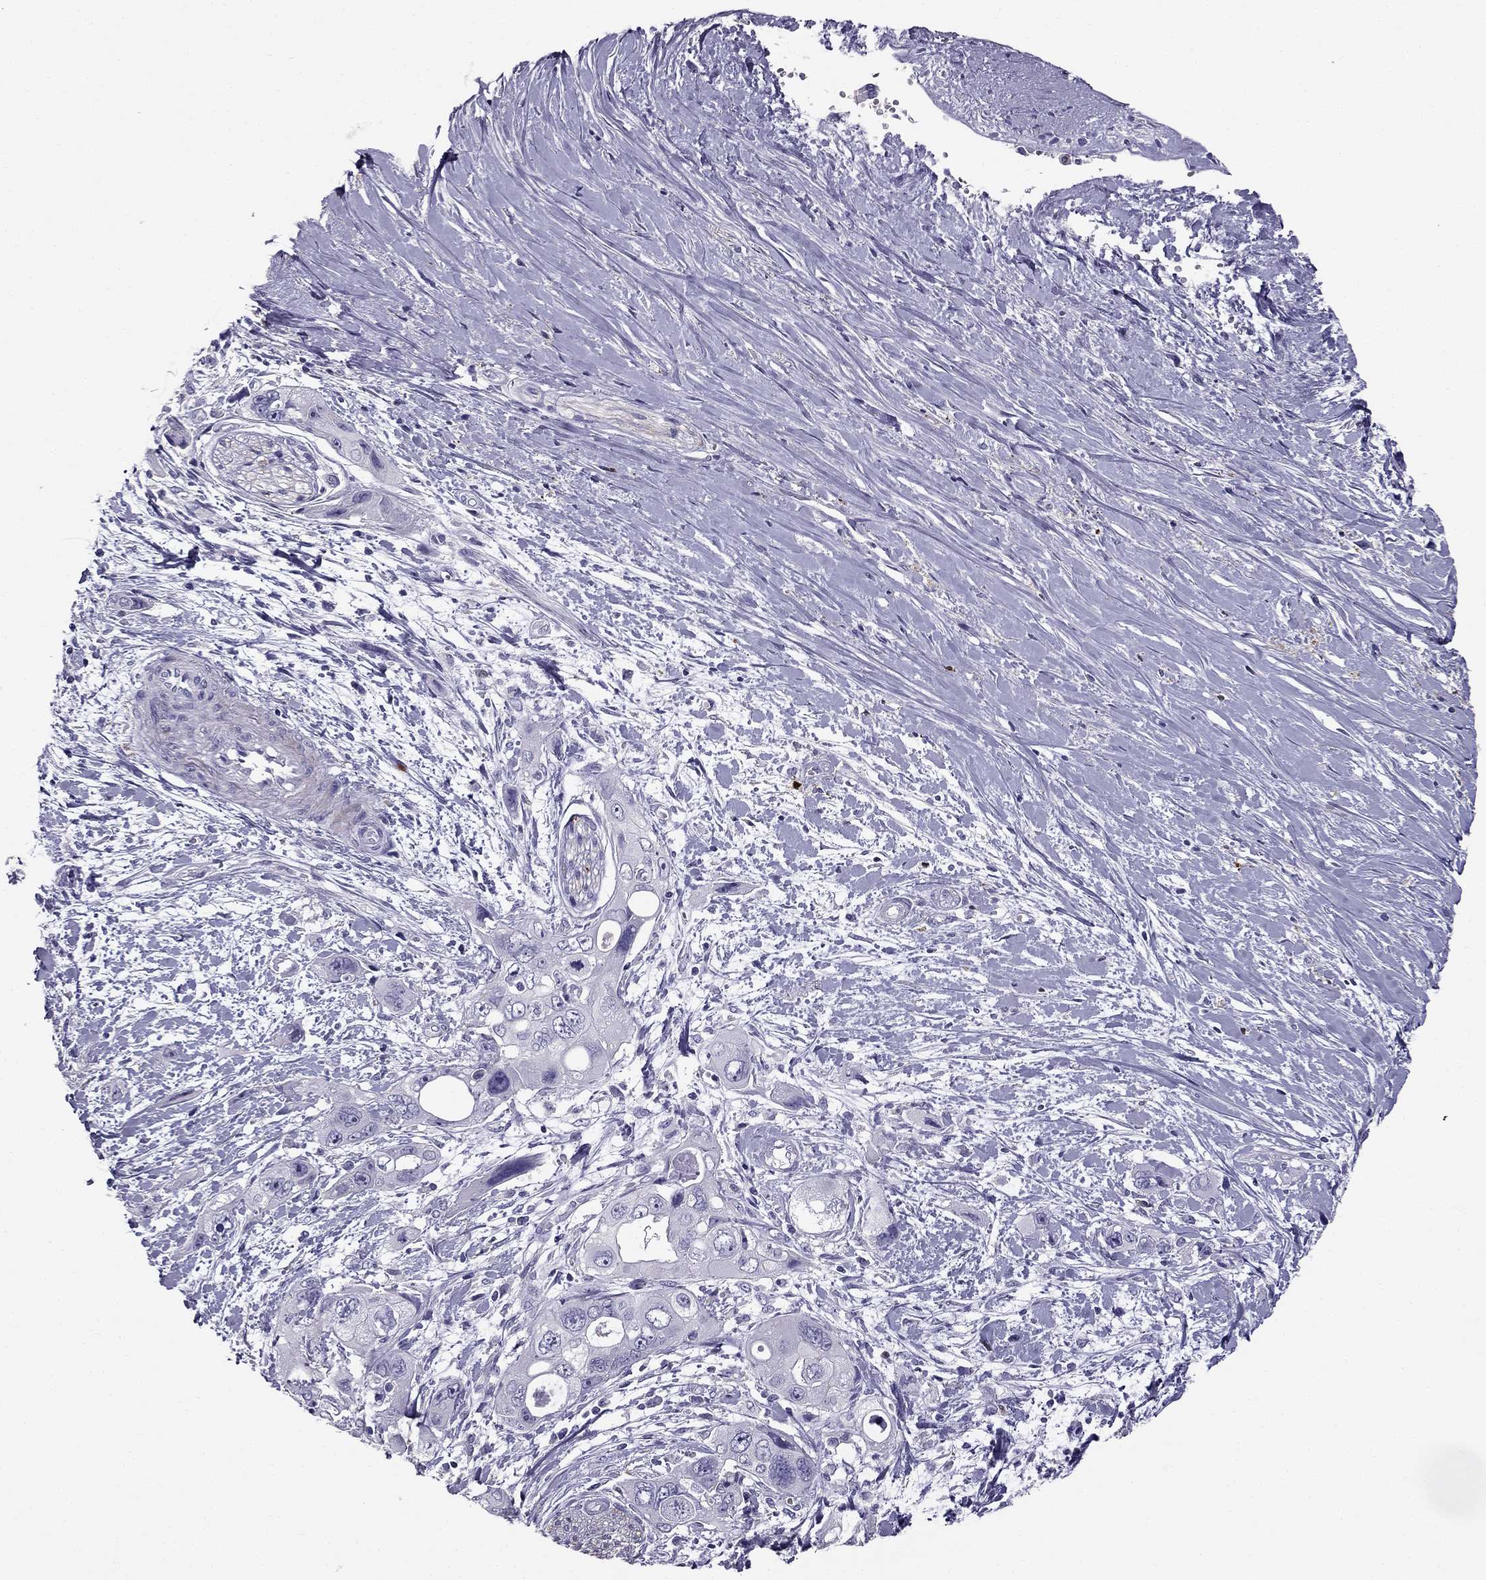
{"staining": {"intensity": "negative", "quantity": "none", "location": "none"}, "tissue": "pancreatic cancer", "cell_type": "Tumor cells", "image_type": "cancer", "snomed": [{"axis": "morphology", "description": "Adenocarcinoma, NOS"}, {"axis": "topography", "description": "Pancreas"}], "caption": "A histopathology image of adenocarcinoma (pancreatic) stained for a protein exhibits no brown staining in tumor cells.", "gene": "LMTK3", "patient": {"sex": "male", "age": 47}}